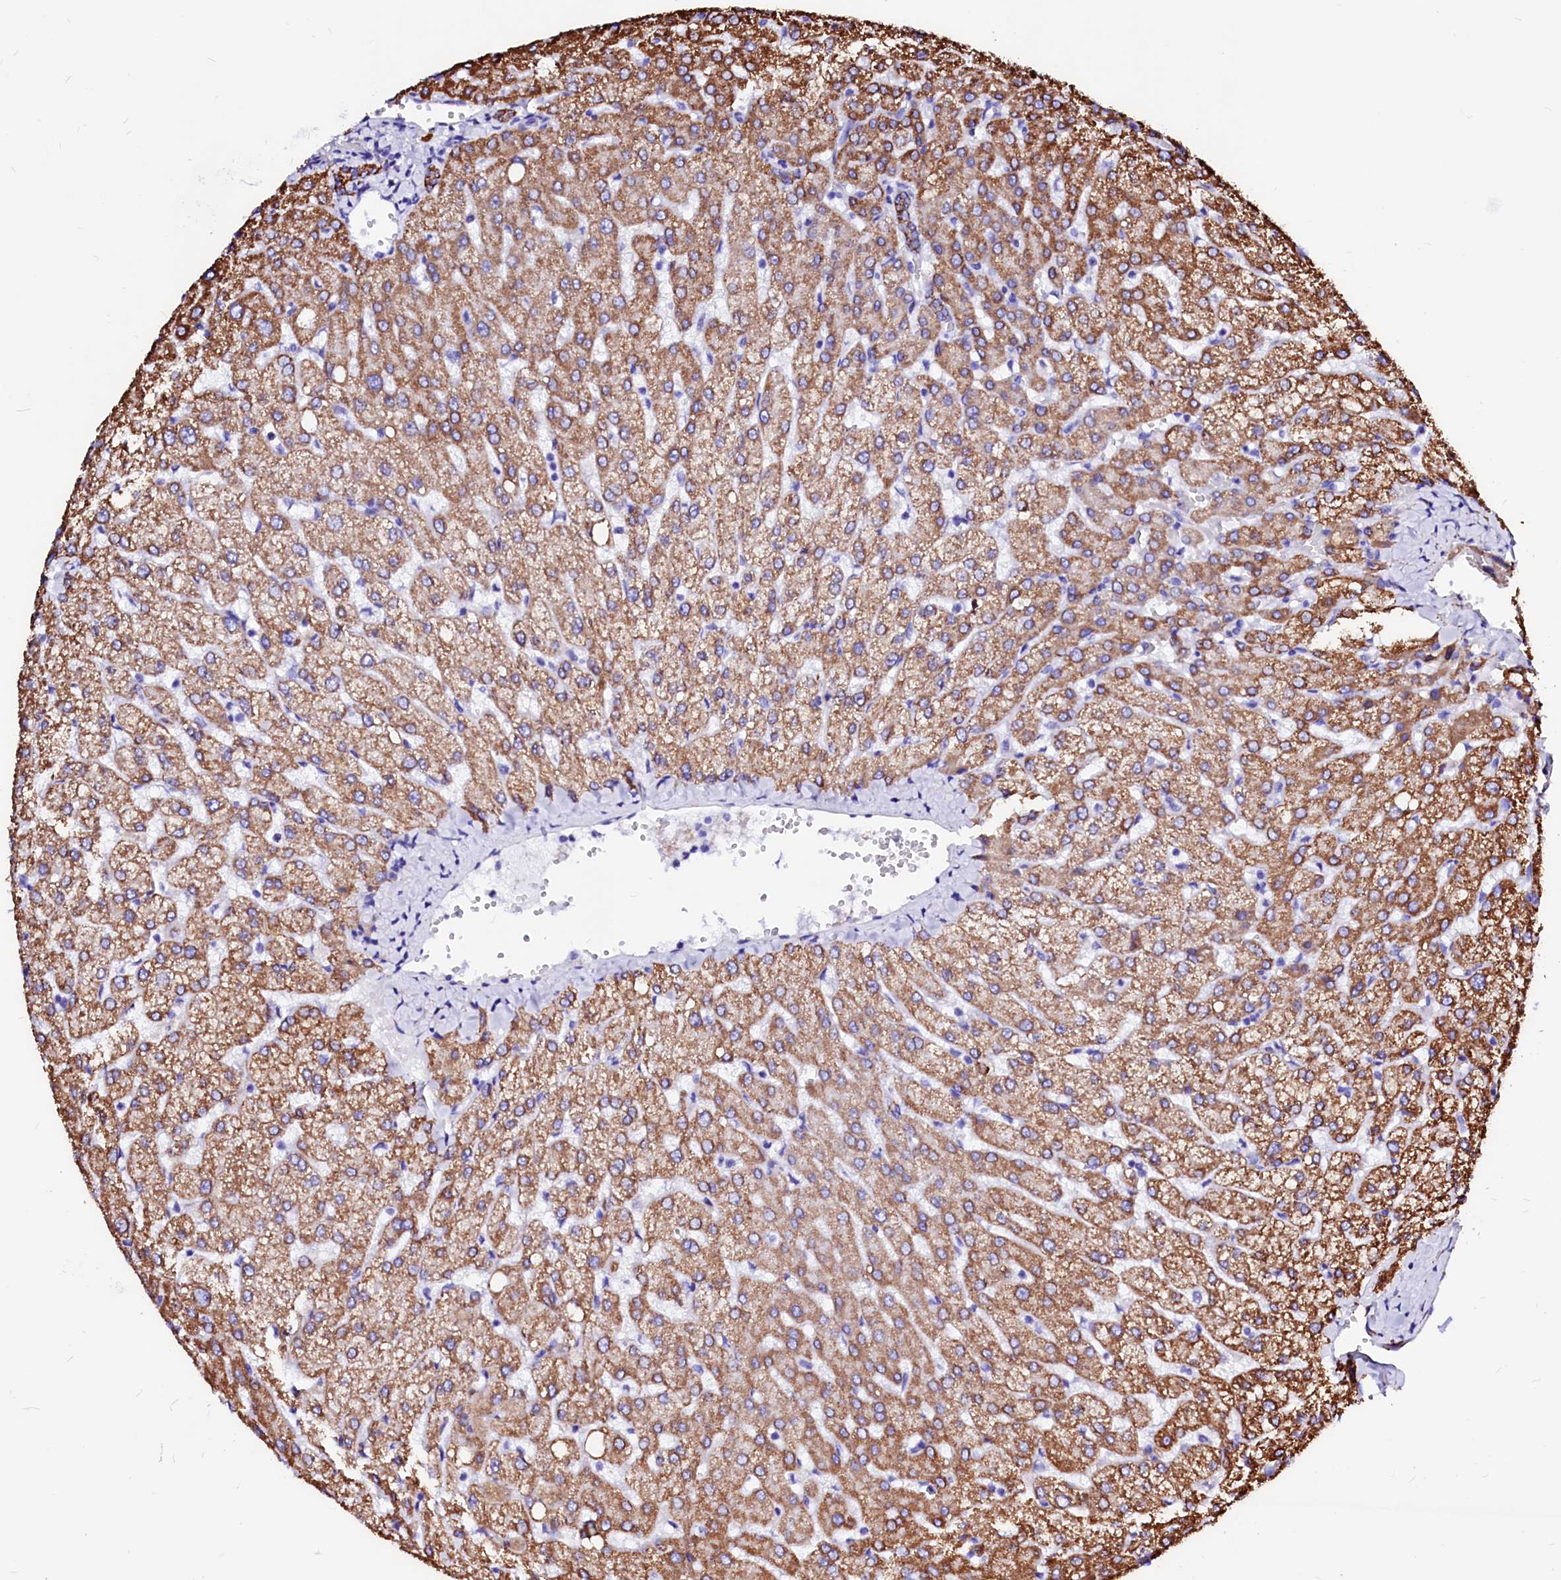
{"staining": {"intensity": "strong", "quantity": ">75%", "location": "cytoplasmic/membranous"}, "tissue": "liver", "cell_type": "Cholangiocytes", "image_type": "normal", "snomed": [{"axis": "morphology", "description": "Normal tissue, NOS"}, {"axis": "topography", "description": "Liver"}], "caption": "Liver was stained to show a protein in brown. There is high levels of strong cytoplasmic/membranous positivity in about >75% of cholangiocytes.", "gene": "MAOB", "patient": {"sex": "female", "age": 54}}